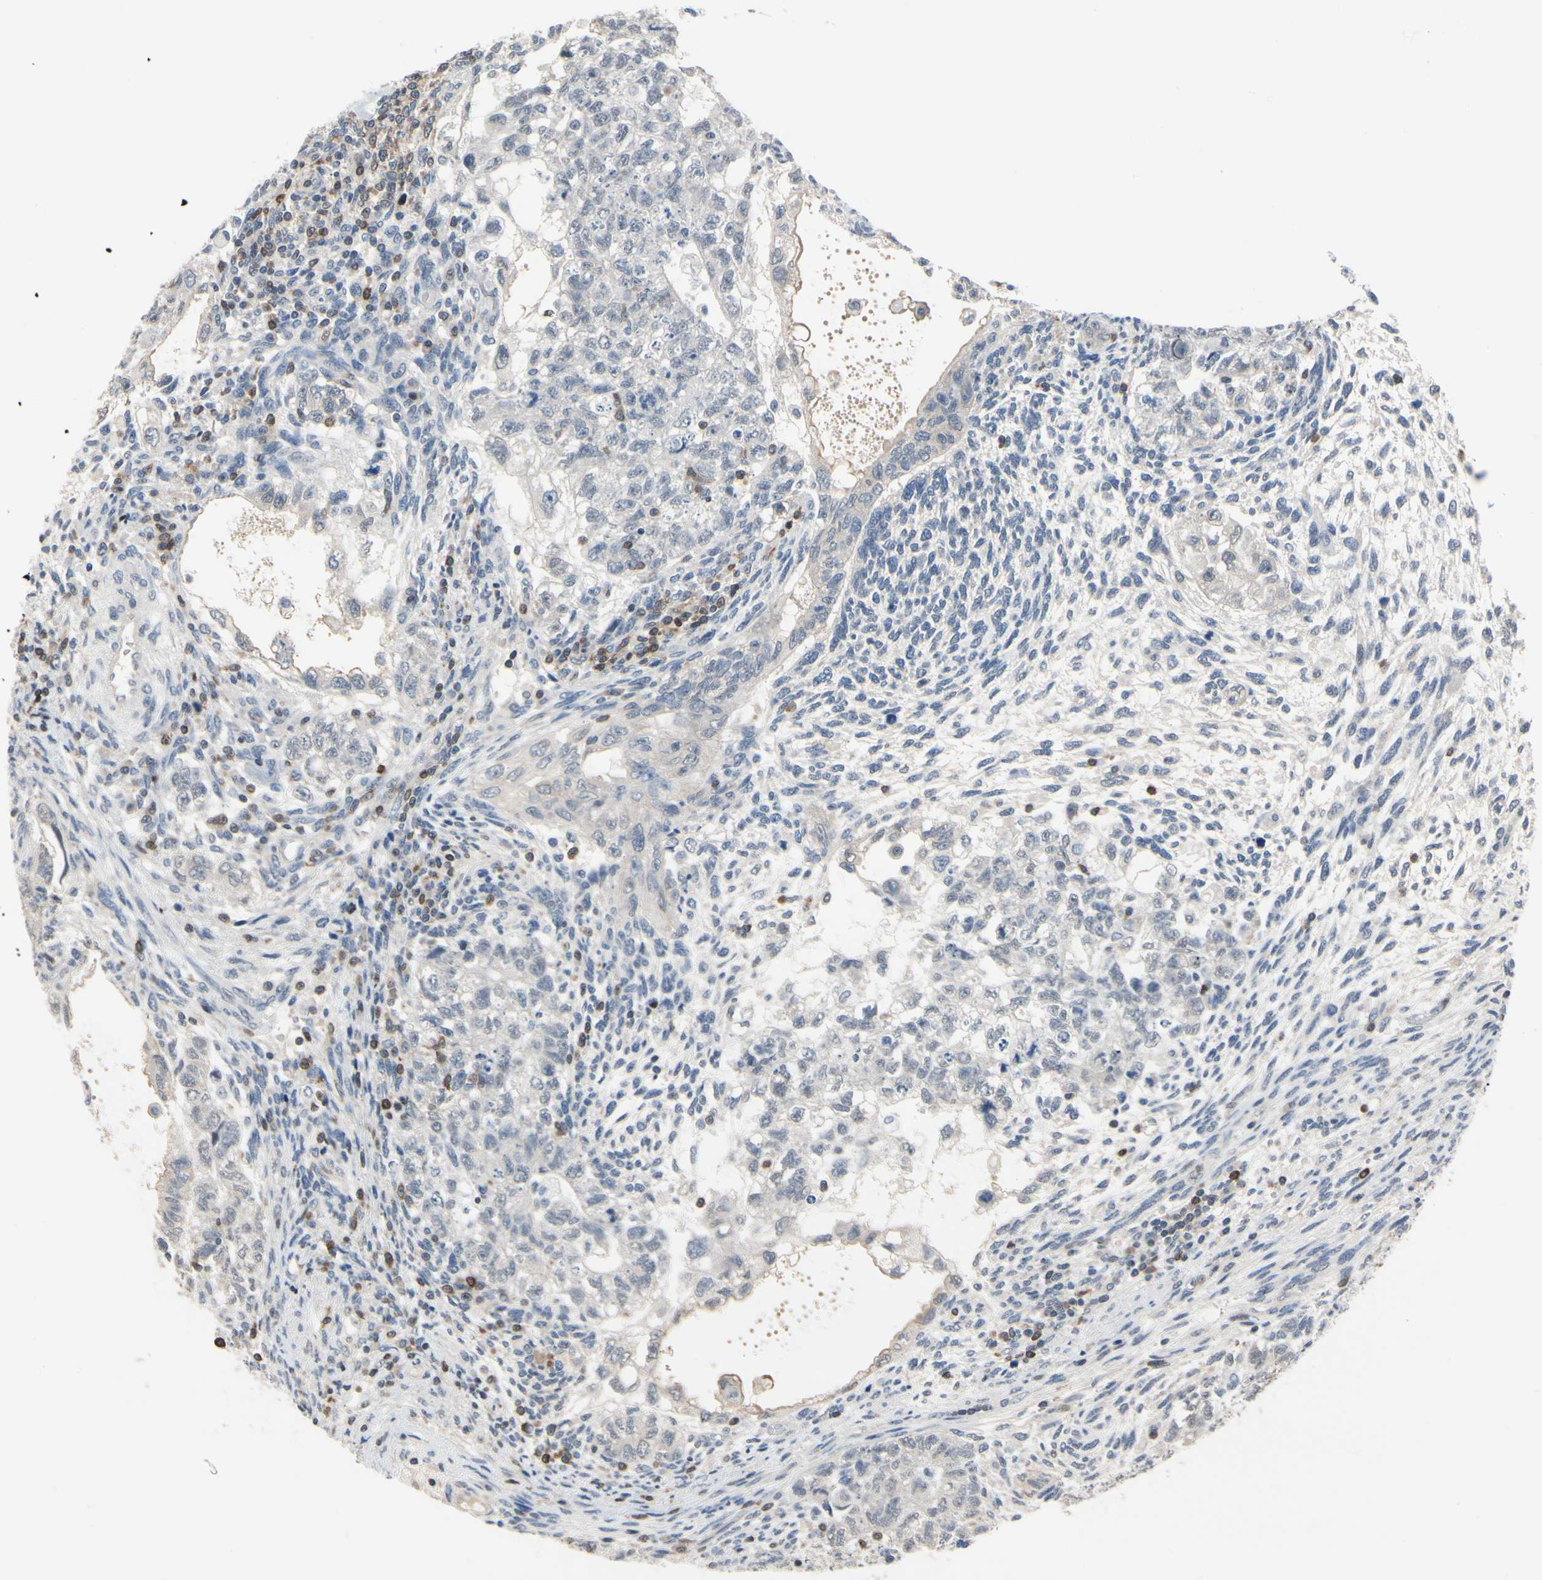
{"staining": {"intensity": "negative", "quantity": "none", "location": "none"}, "tissue": "testis cancer", "cell_type": "Tumor cells", "image_type": "cancer", "snomed": [{"axis": "morphology", "description": "Normal tissue, NOS"}, {"axis": "morphology", "description": "Carcinoma, Embryonal, NOS"}, {"axis": "topography", "description": "Testis"}], "caption": "The histopathology image shows no significant positivity in tumor cells of embryonal carcinoma (testis).", "gene": "NFATC2", "patient": {"sex": "male", "age": 36}}